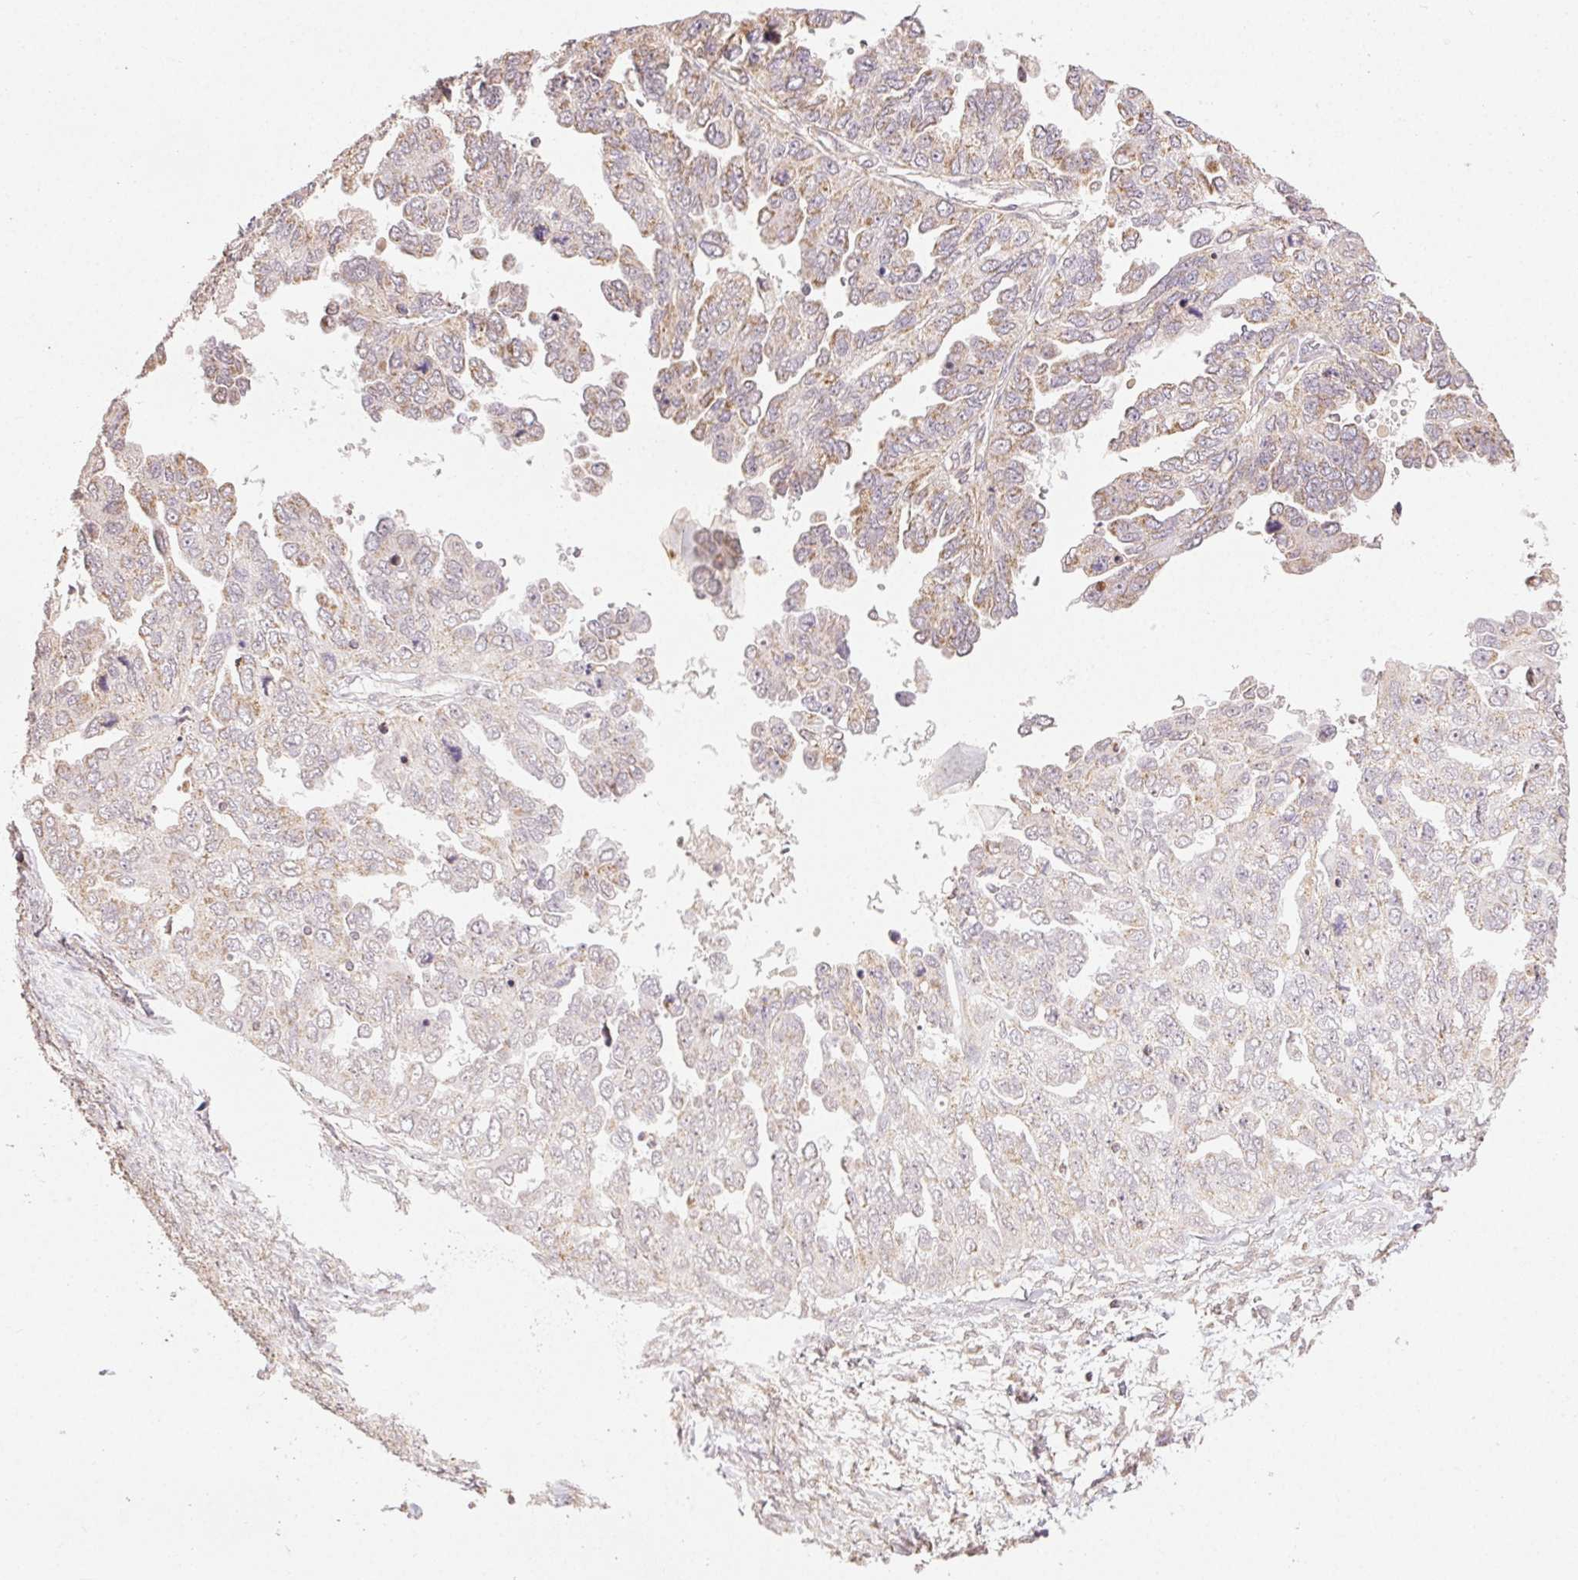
{"staining": {"intensity": "weak", "quantity": "25%-75%", "location": "cytoplasmic/membranous"}, "tissue": "ovarian cancer", "cell_type": "Tumor cells", "image_type": "cancer", "snomed": [{"axis": "morphology", "description": "Cystadenocarcinoma, serous, NOS"}, {"axis": "topography", "description": "Ovary"}], "caption": "The histopathology image displays staining of ovarian cancer (serous cystadenocarcinoma), revealing weak cytoplasmic/membranous protein staining (brown color) within tumor cells.", "gene": "CLASP1", "patient": {"sex": "female", "age": 53}}